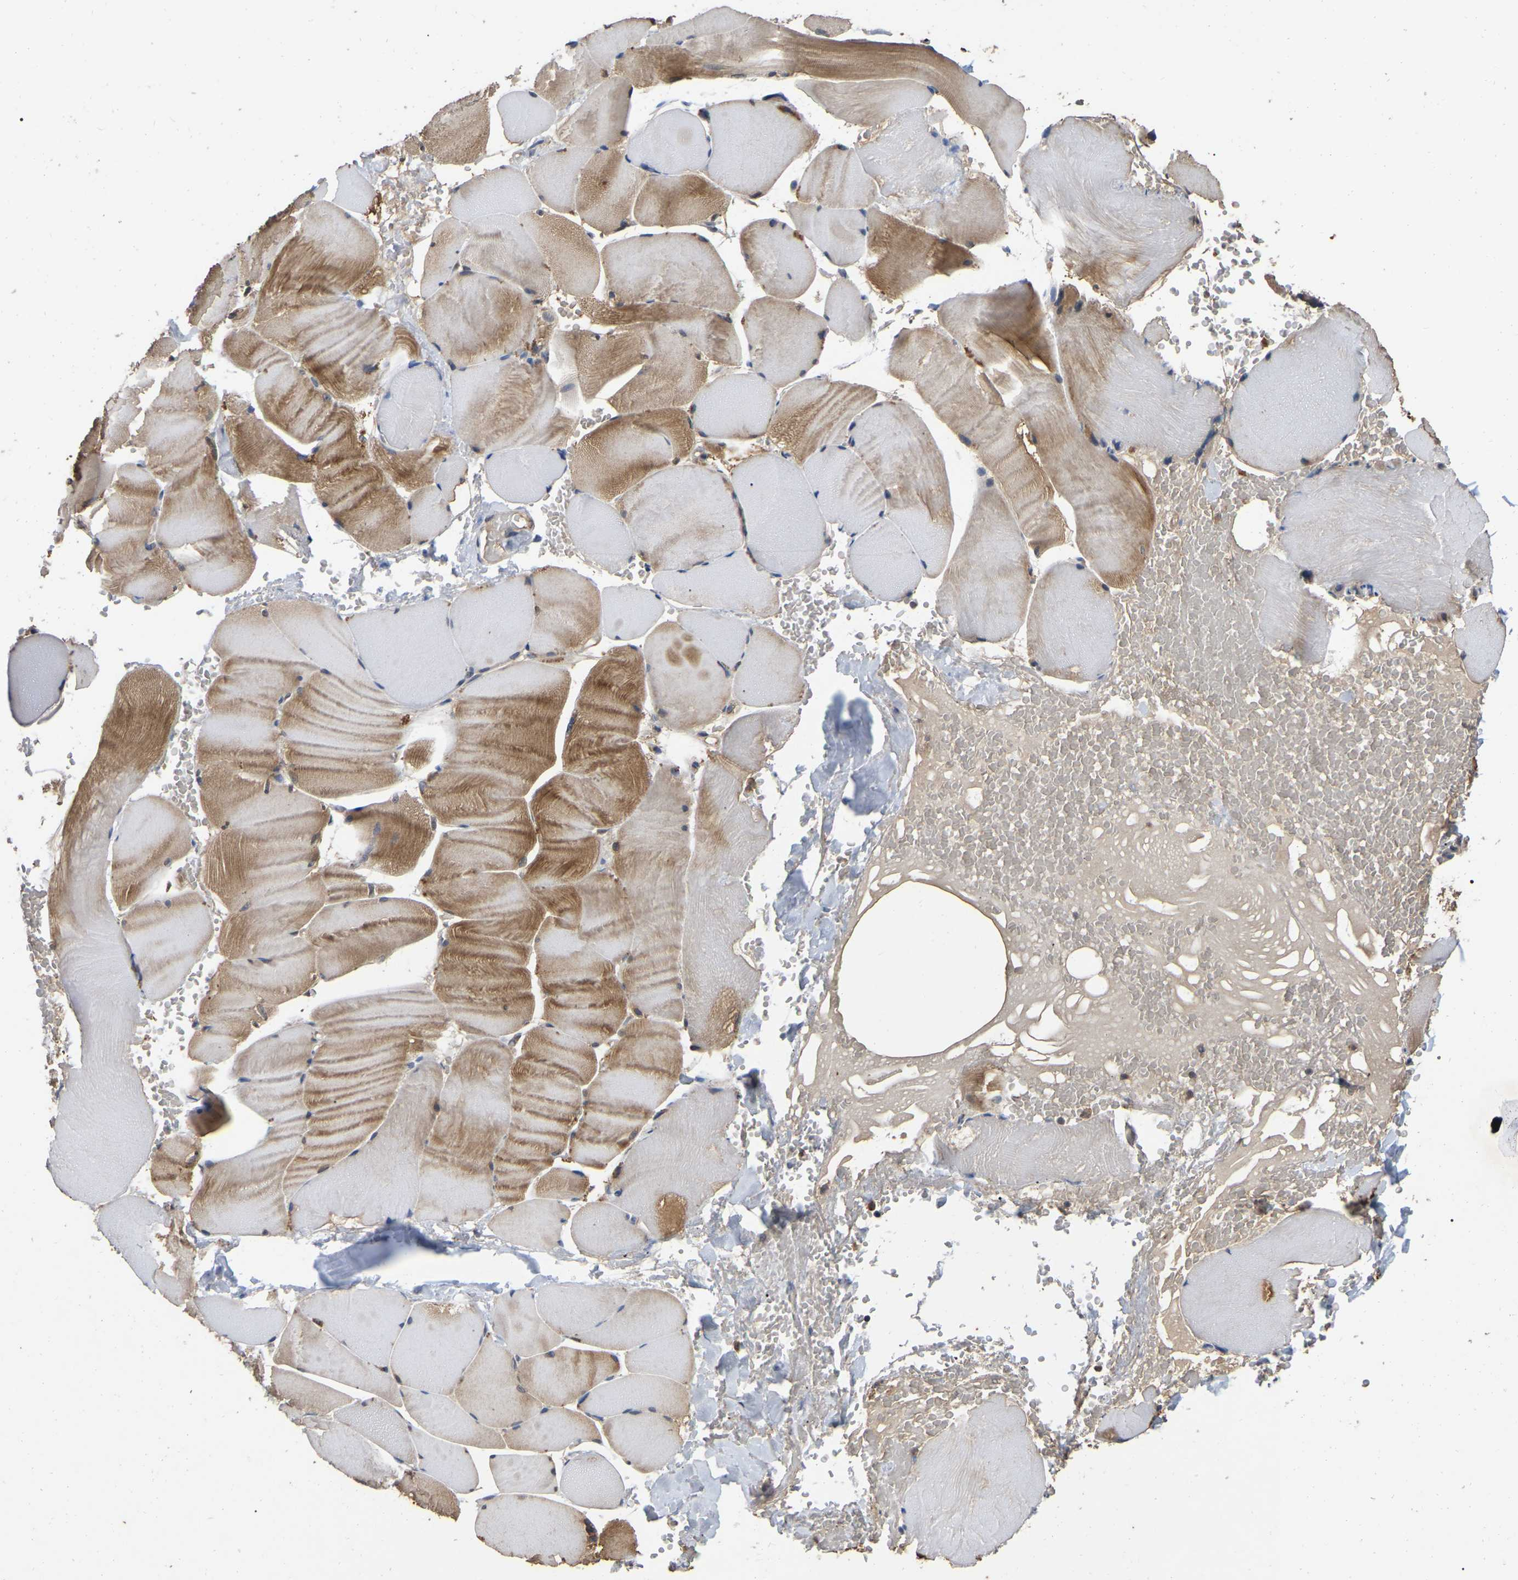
{"staining": {"intensity": "moderate", "quantity": ">75%", "location": "cytoplasmic/membranous"}, "tissue": "skeletal muscle", "cell_type": "Myocytes", "image_type": "normal", "snomed": [{"axis": "morphology", "description": "Normal tissue, NOS"}, {"axis": "topography", "description": "Skin"}, {"axis": "topography", "description": "Skeletal muscle"}], "caption": "DAB (3,3'-diaminobenzidine) immunohistochemical staining of unremarkable human skeletal muscle displays moderate cytoplasmic/membranous protein expression in approximately >75% of myocytes. (DAB (3,3'-diaminobenzidine) IHC with brightfield microscopy, high magnification).", "gene": "FAM219A", "patient": {"sex": "male", "age": 83}}